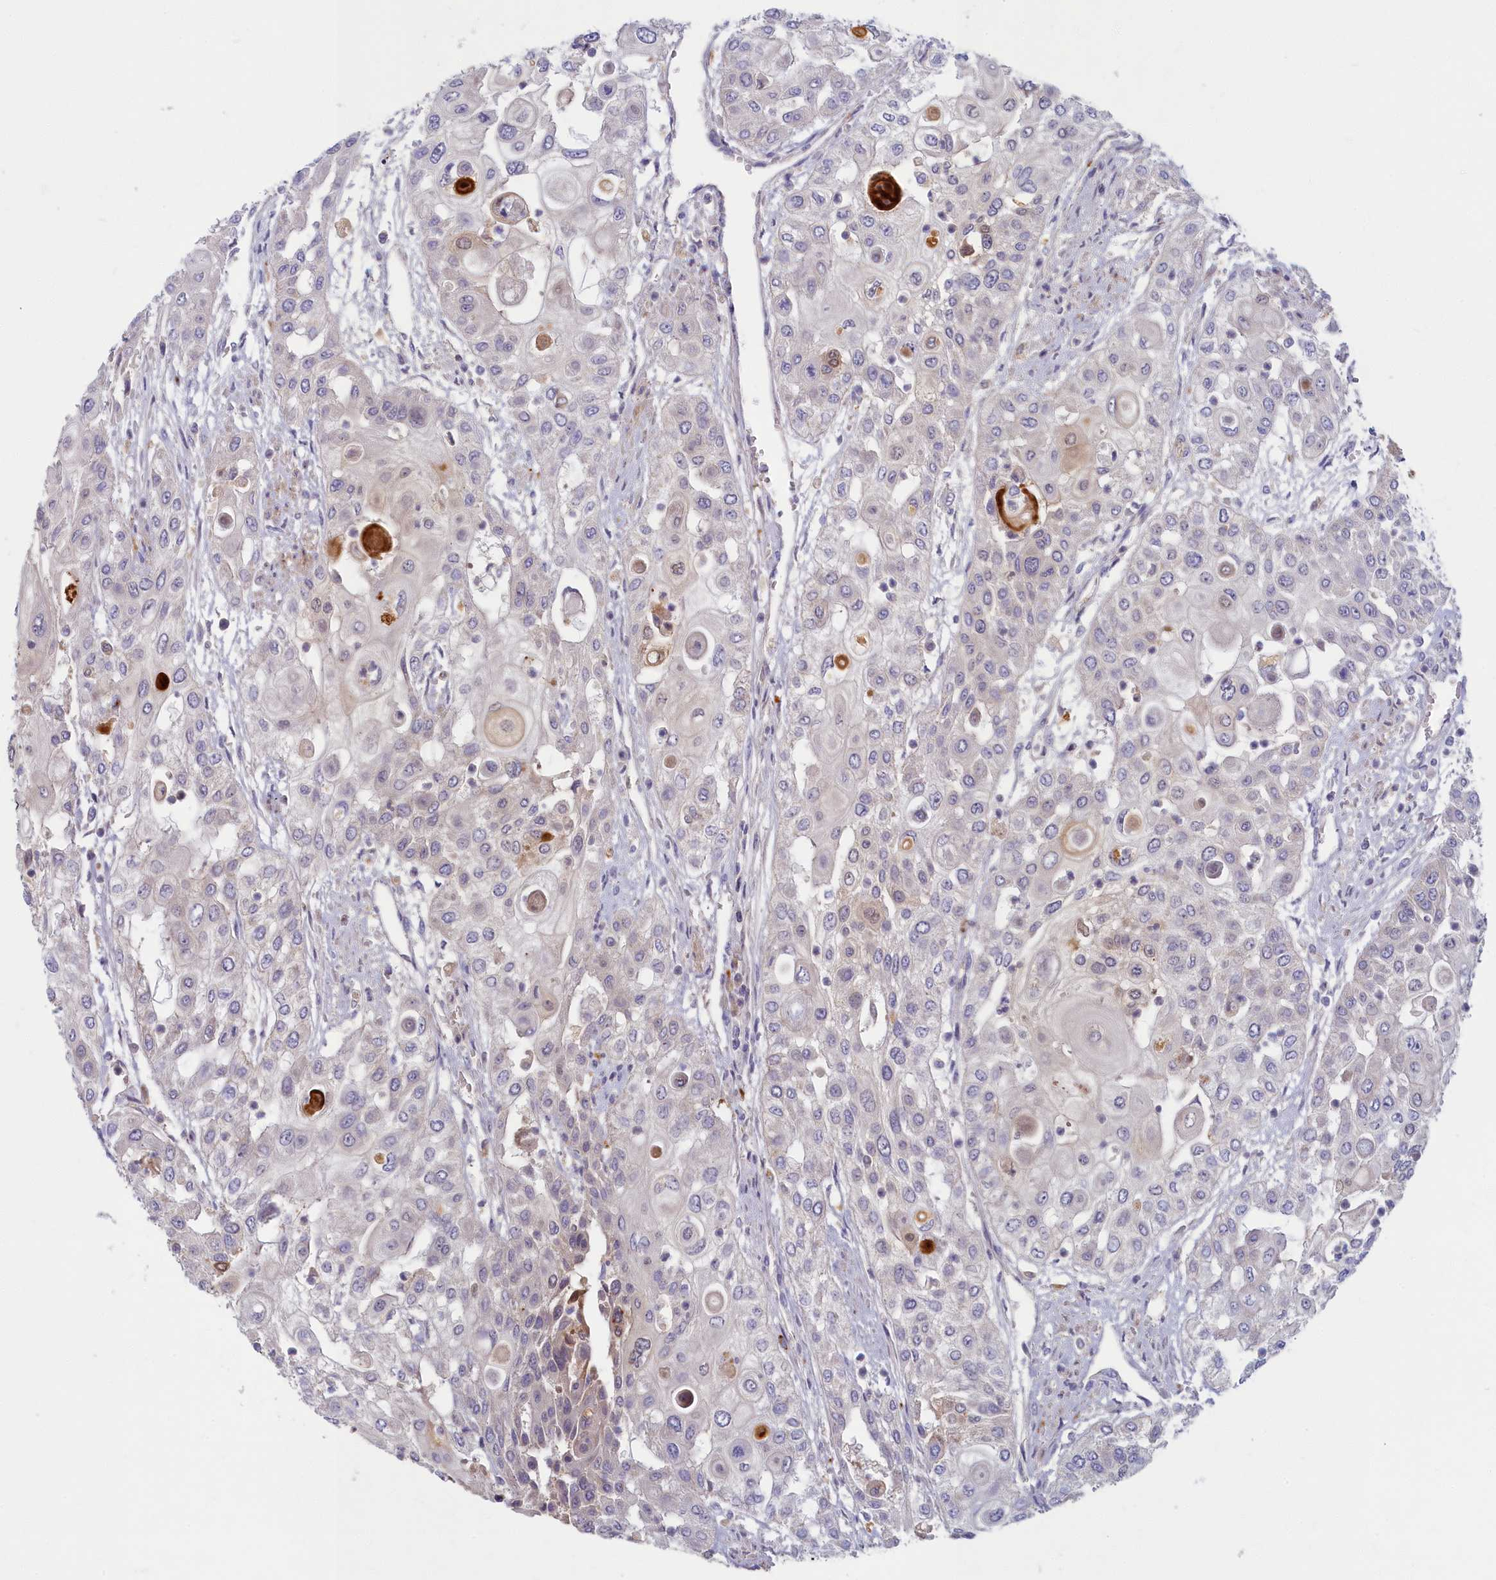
{"staining": {"intensity": "negative", "quantity": "none", "location": "none"}, "tissue": "urothelial cancer", "cell_type": "Tumor cells", "image_type": "cancer", "snomed": [{"axis": "morphology", "description": "Urothelial carcinoma, High grade"}, {"axis": "topography", "description": "Urinary bladder"}], "caption": "Tumor cells are negative for protein expression in human urothelial cancer.", "gene": "FCSK", "patient": {"sex": "female", "age": 79}}